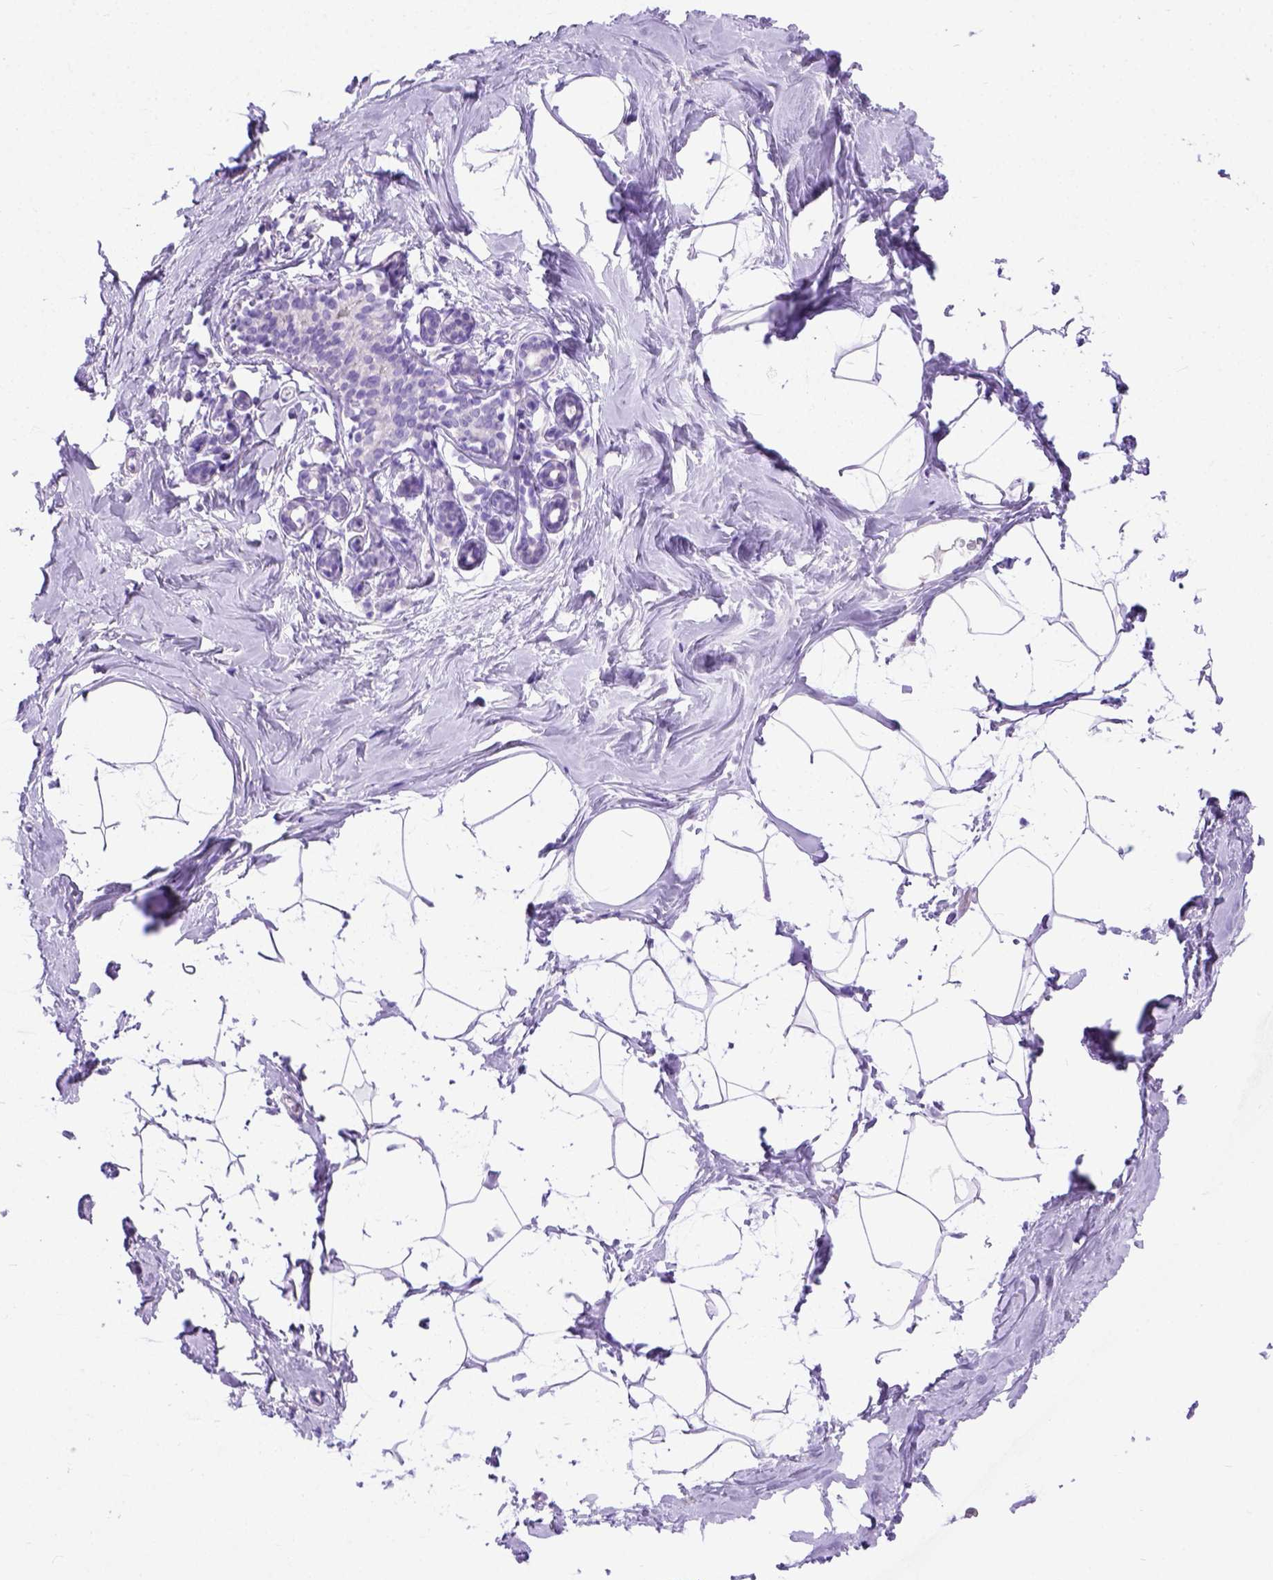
{"staining": {"intensity": "negative", "quantity": "none", "location": "none"}, "tissue": "breast", "cell_type": "Adipocytes", "image_type": "normal", "snomed": [{"axis": "morphology", "description": "Normal tissue, NOS"}, {"axis": "topography", "description": "Breast"}], "caption": "This photomicrograph is of unremarkable breast stained with IHC to label a protein in brown with the nuclei are counter-stained blue. There is no expression in adipocytes. The staining is performed using DAB brown chromogen with nuclei counter-stained in using hematoxylin.", "gene": "ODAD3", "patient": {"sex": "female", "age": 32}}